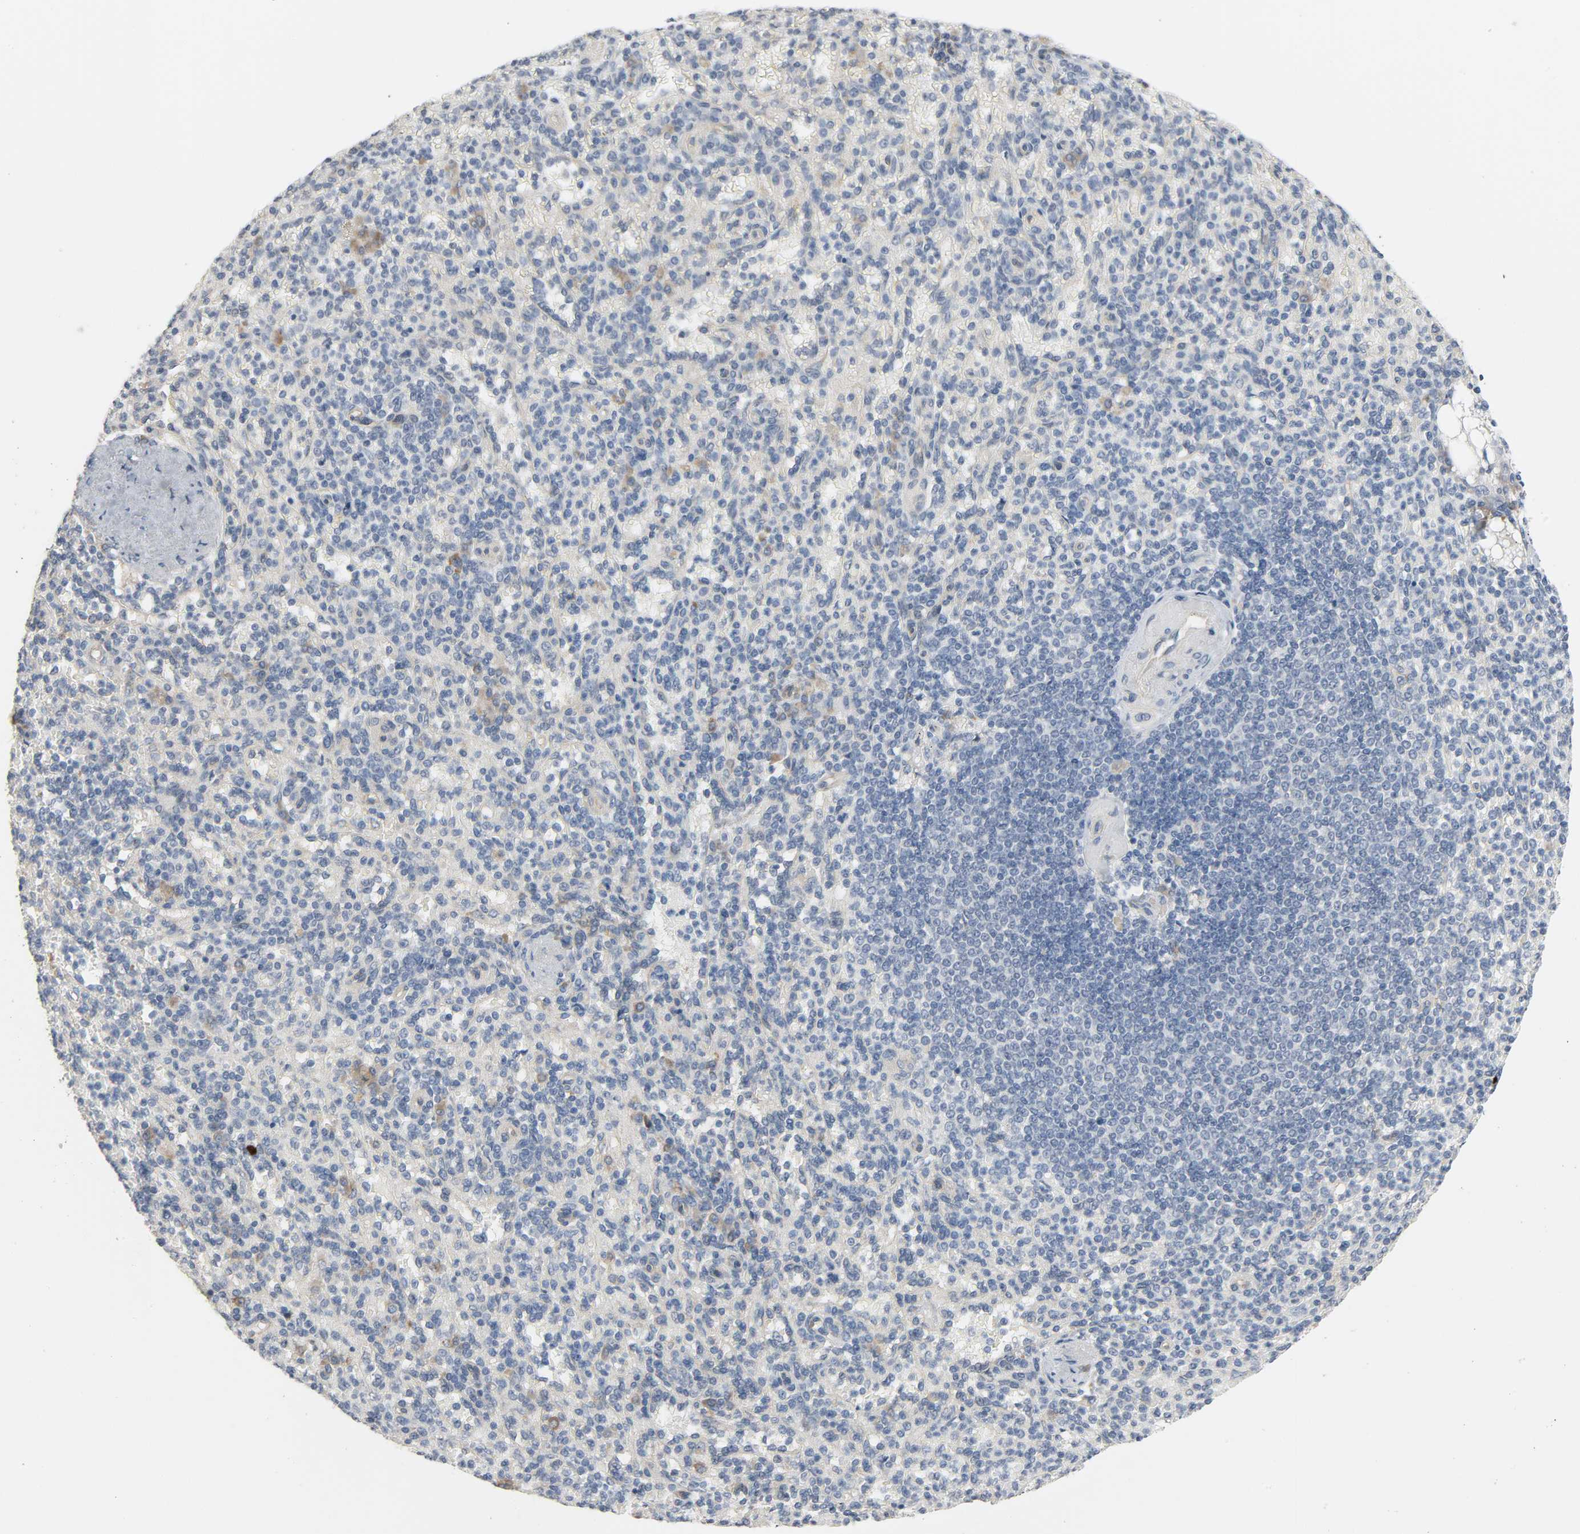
{"staining": {"intensity": "weak", "quantity": "<25%", "location": "cytoplasmic/membranous"}, "tissue": "spleen", "cell_type": "Cells in red pulp", "image_type": "normal", "snomed": [{"axis": "morphology", "description": "Normal tissue, NOS"}, {"axis": "topography", "description": "Spleen"}], "caption": "This is a image of IHC staining of benign spleen, which shows no staining in cells in red pulp. (DAB immunohistochemistry with hematoxylin counter stain).", "gene": "LIMCH1", "patient": {"sex": "female", "age": 74}}